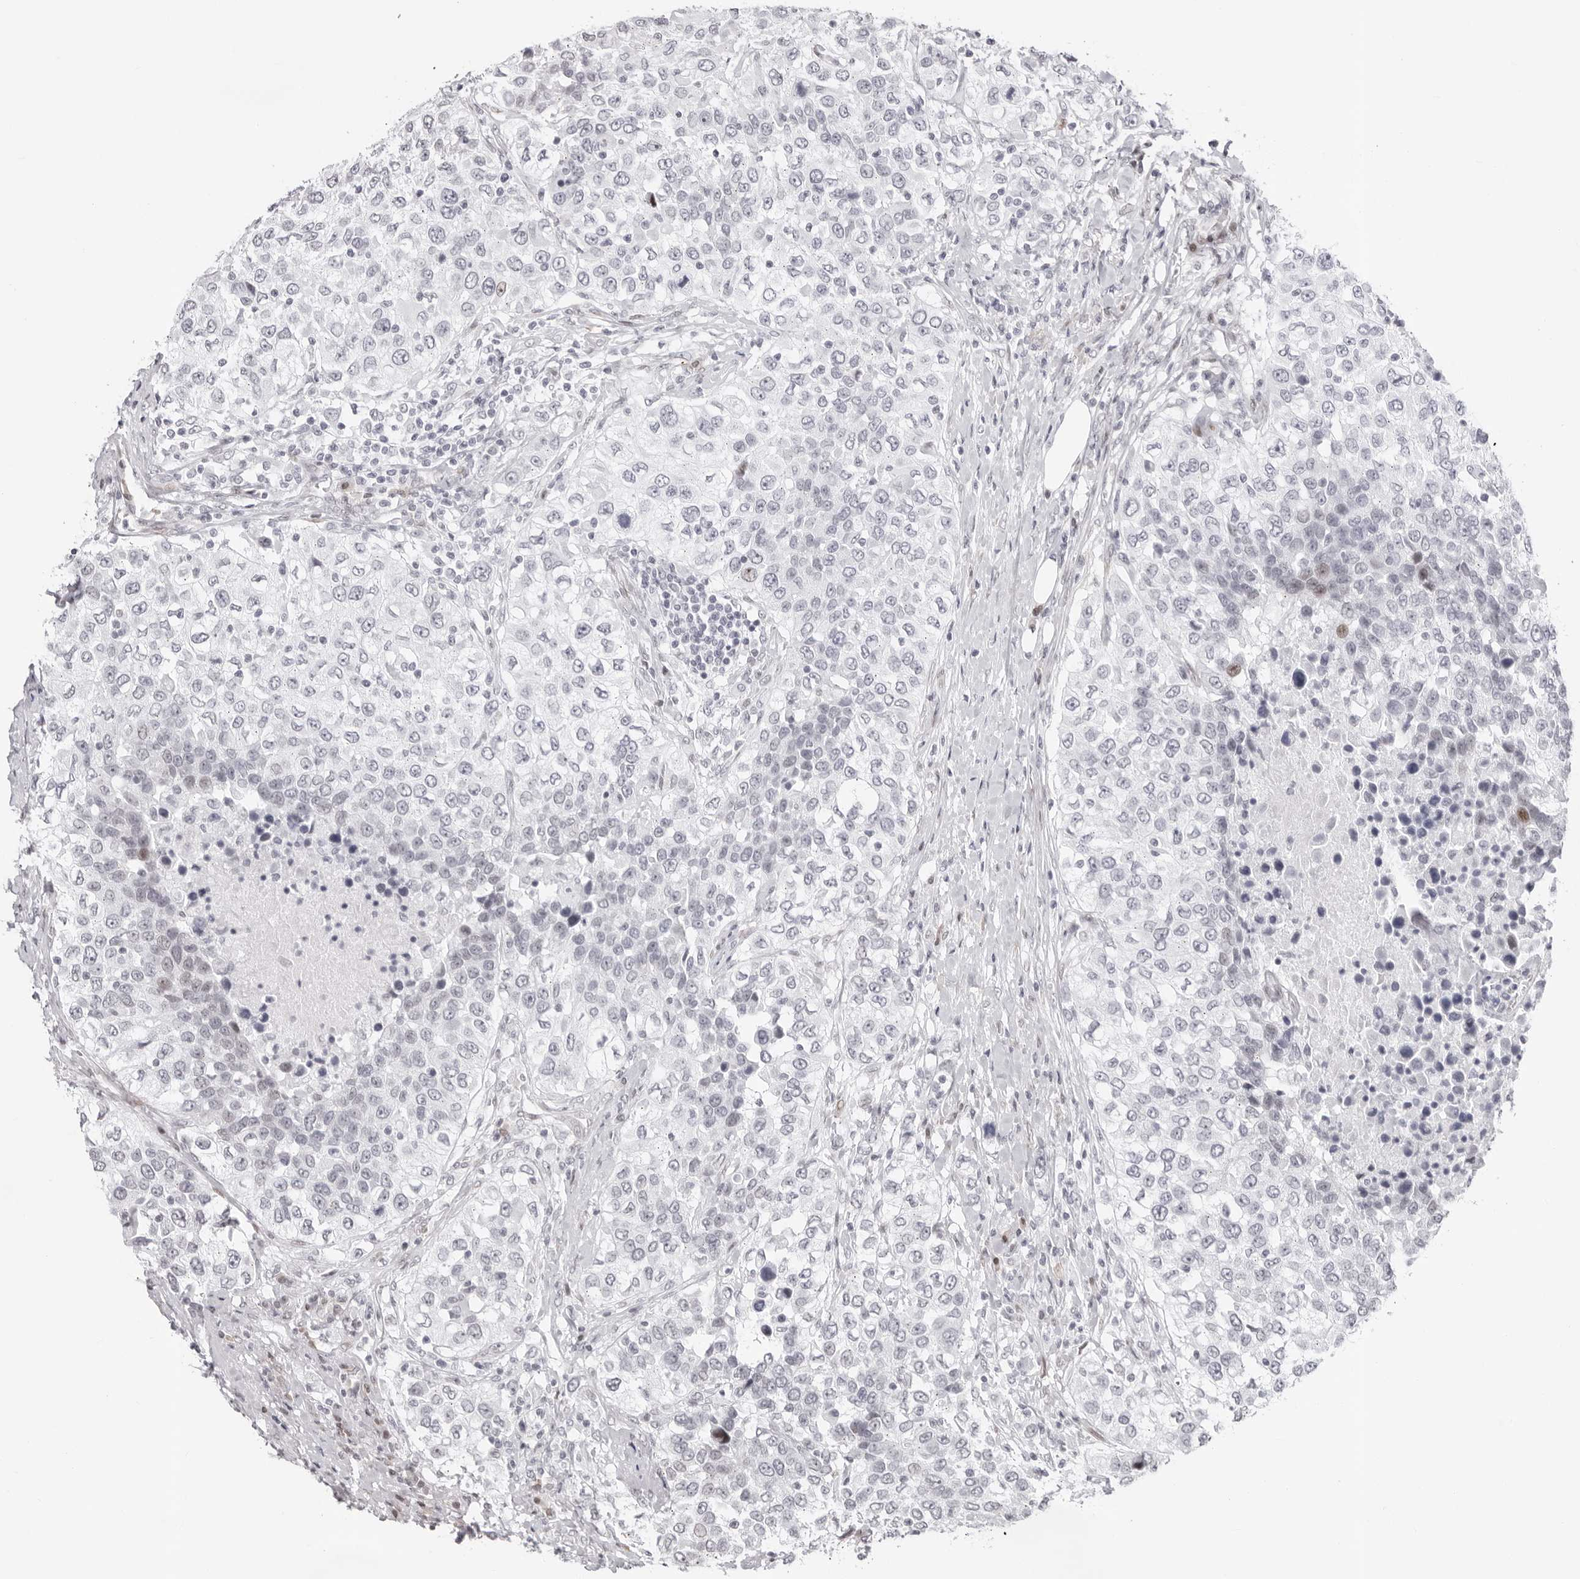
{"staining": {"intensity": "negative", "quantity": "none", "location": "none"}, "tissue": "urothelial cancer", "cell_type": "Tumor cells", "image_type": "cancer", "snomed": [{"axis": "morphology", "description": "Urothelial carcinoma, High grade"}, {"axis": "topography", "description": "Urinary bladder"}], "caption": "A high-resolution image shows IHC staining of urothelial carcinoma (high-grade), which exhibits no significant positivity in tumor cells. Brightfield microscopy of immunohistochemistry stained with DAB (3,3'-diaminobenzidine) (brown) and hematoxylin (blue), captured at high magnification.", "gene": "NTPCR", "patient": {"sex": "female", "age": 80}}